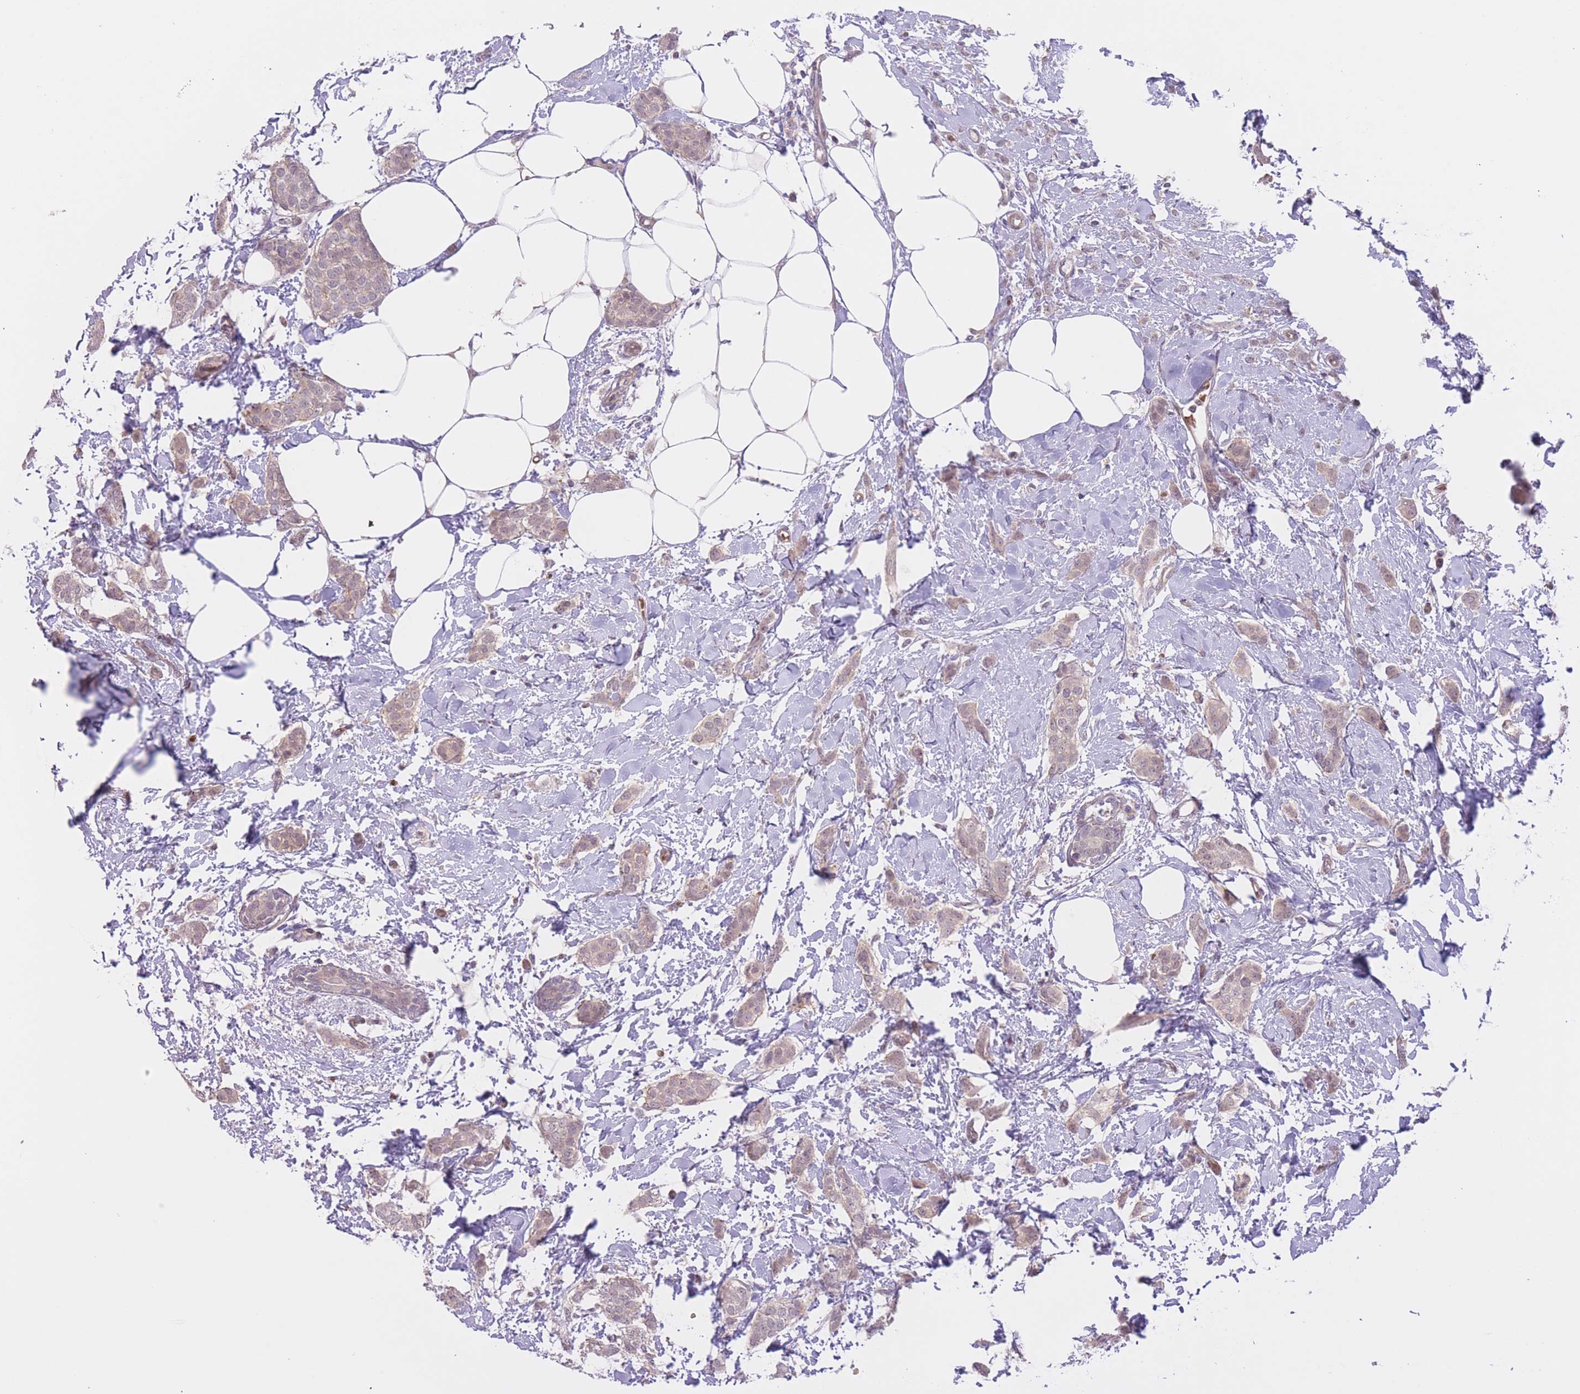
{"staining": {"intensity": "weak", "quantity": "25%-75%", "location": "cytoplasmic/membranous"}, "tissue": "breast cancer", "cell_type": "Tumor cells", "image_type": "cancer", "snomed": [{"axis": "morphology", "description": "Duct carcinoma"}, {"axis": "topography", "description": "Breast"}], "caption": "Immunohistochemistry histopathology image of breast infiltrating ductal carcinoma stained for a protein (brown), which exhibits low levels of weak cytoplasmic/membranous expression in approximately 25%-75% of tumor cells.", "gene": "FUT5", "patient": {"sex": "female", "age": 72}}